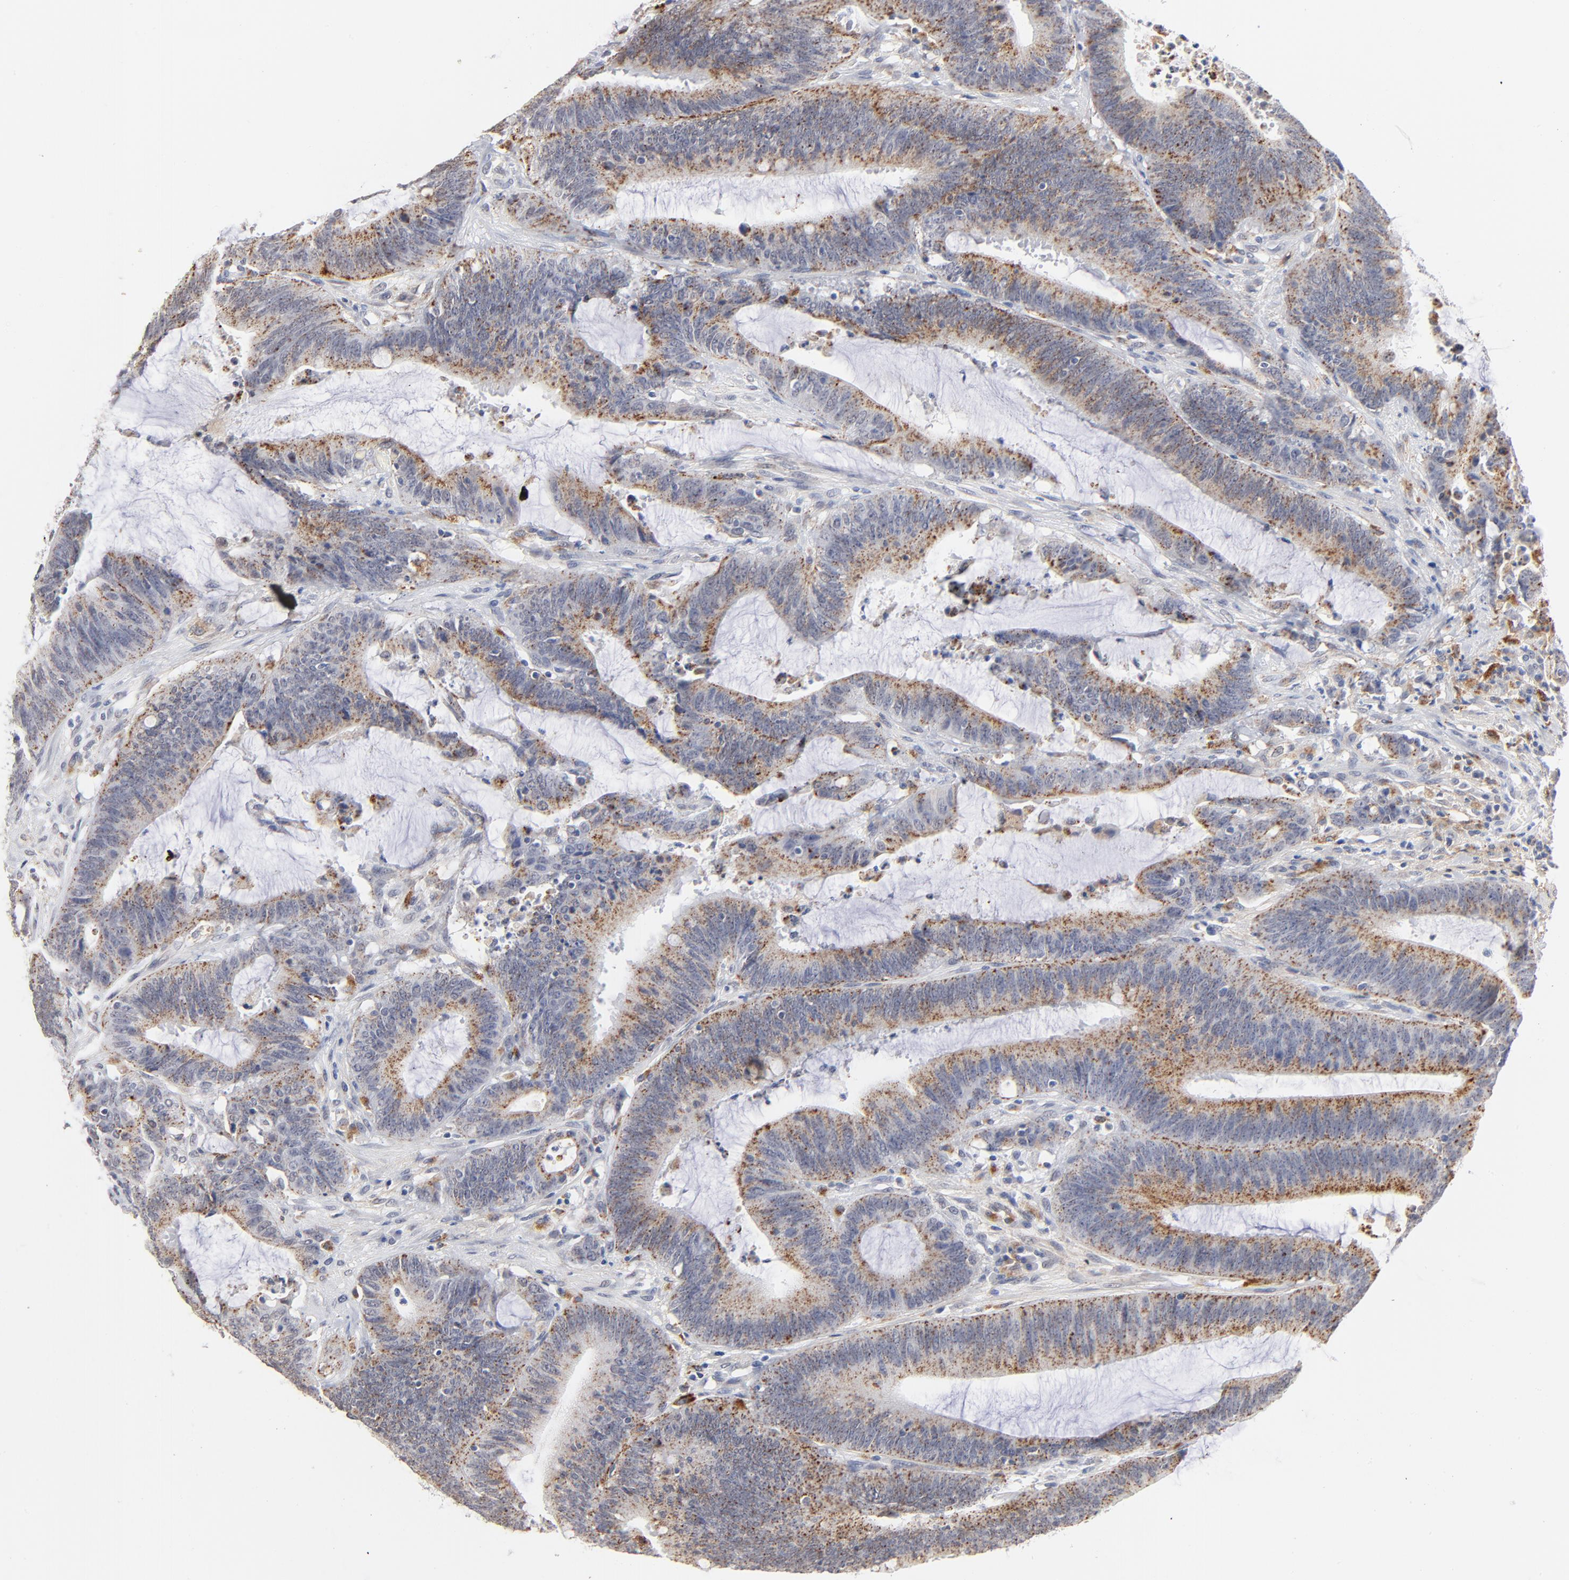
{"staining": {"intensity": "moderate", "quantity": ">75%", "location": "cytoplasmic/membranous"}, "tissue": "colorectal cancer", "cell_type": "Tumor cells", "image_type": "cancer", "snomed": [{"axis": "morphology", "description": "Adenocarcinoma, NOS"}, {"axis": "topography", "description": "Rectum"}], "caption": "Moderate cytoplasmic/membranous staining for a protein is identified in about >75% of tumor cells of adenocarcinoma (colorectal) using IHC.", "gene": "LTBP2", "patient": {"sex": "female", "age": 66}}